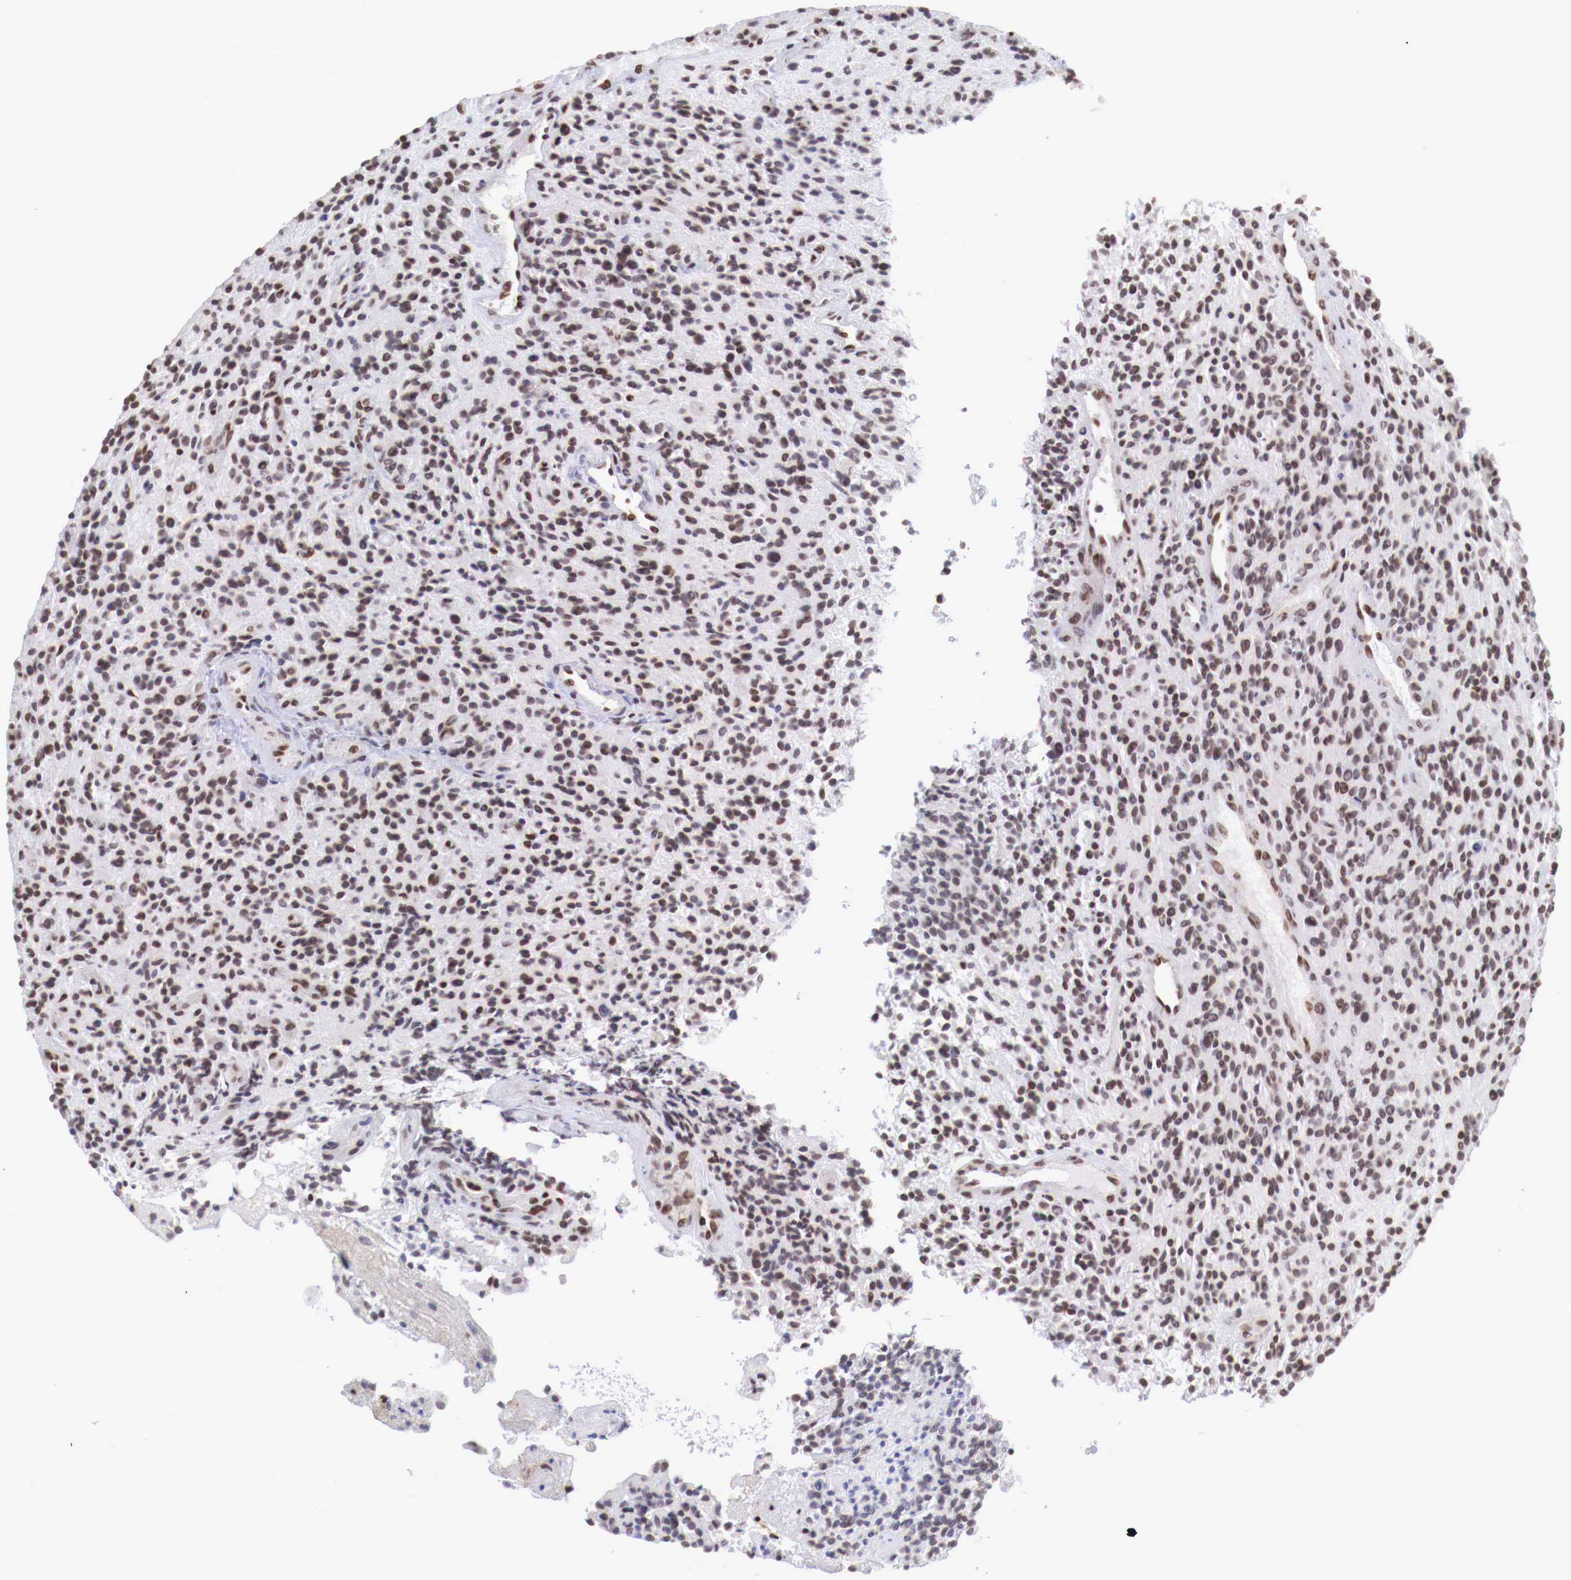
{"staining": {"intensity": "weak", "quantity": ">75%", "location": "nuclear"}, "tissue": "glioma", "cell_type": "Tumor cells", "image_type": "cancer", "snomed": [{"axis": "morphology", "description": "Glioma, malignant, High grade"}, {"axis": "topography", "description": "Brain"}], "caption": "Immunohistochemistry image of neoplastic tissue: human glioma stained using IHC demonstrates low levels of weak protein expression localized specifically in the nuclear of tumor cells, appearing as a nuclear brown color.", "gene": "MAX", "patient": {"sex": "female", "age": 13}}